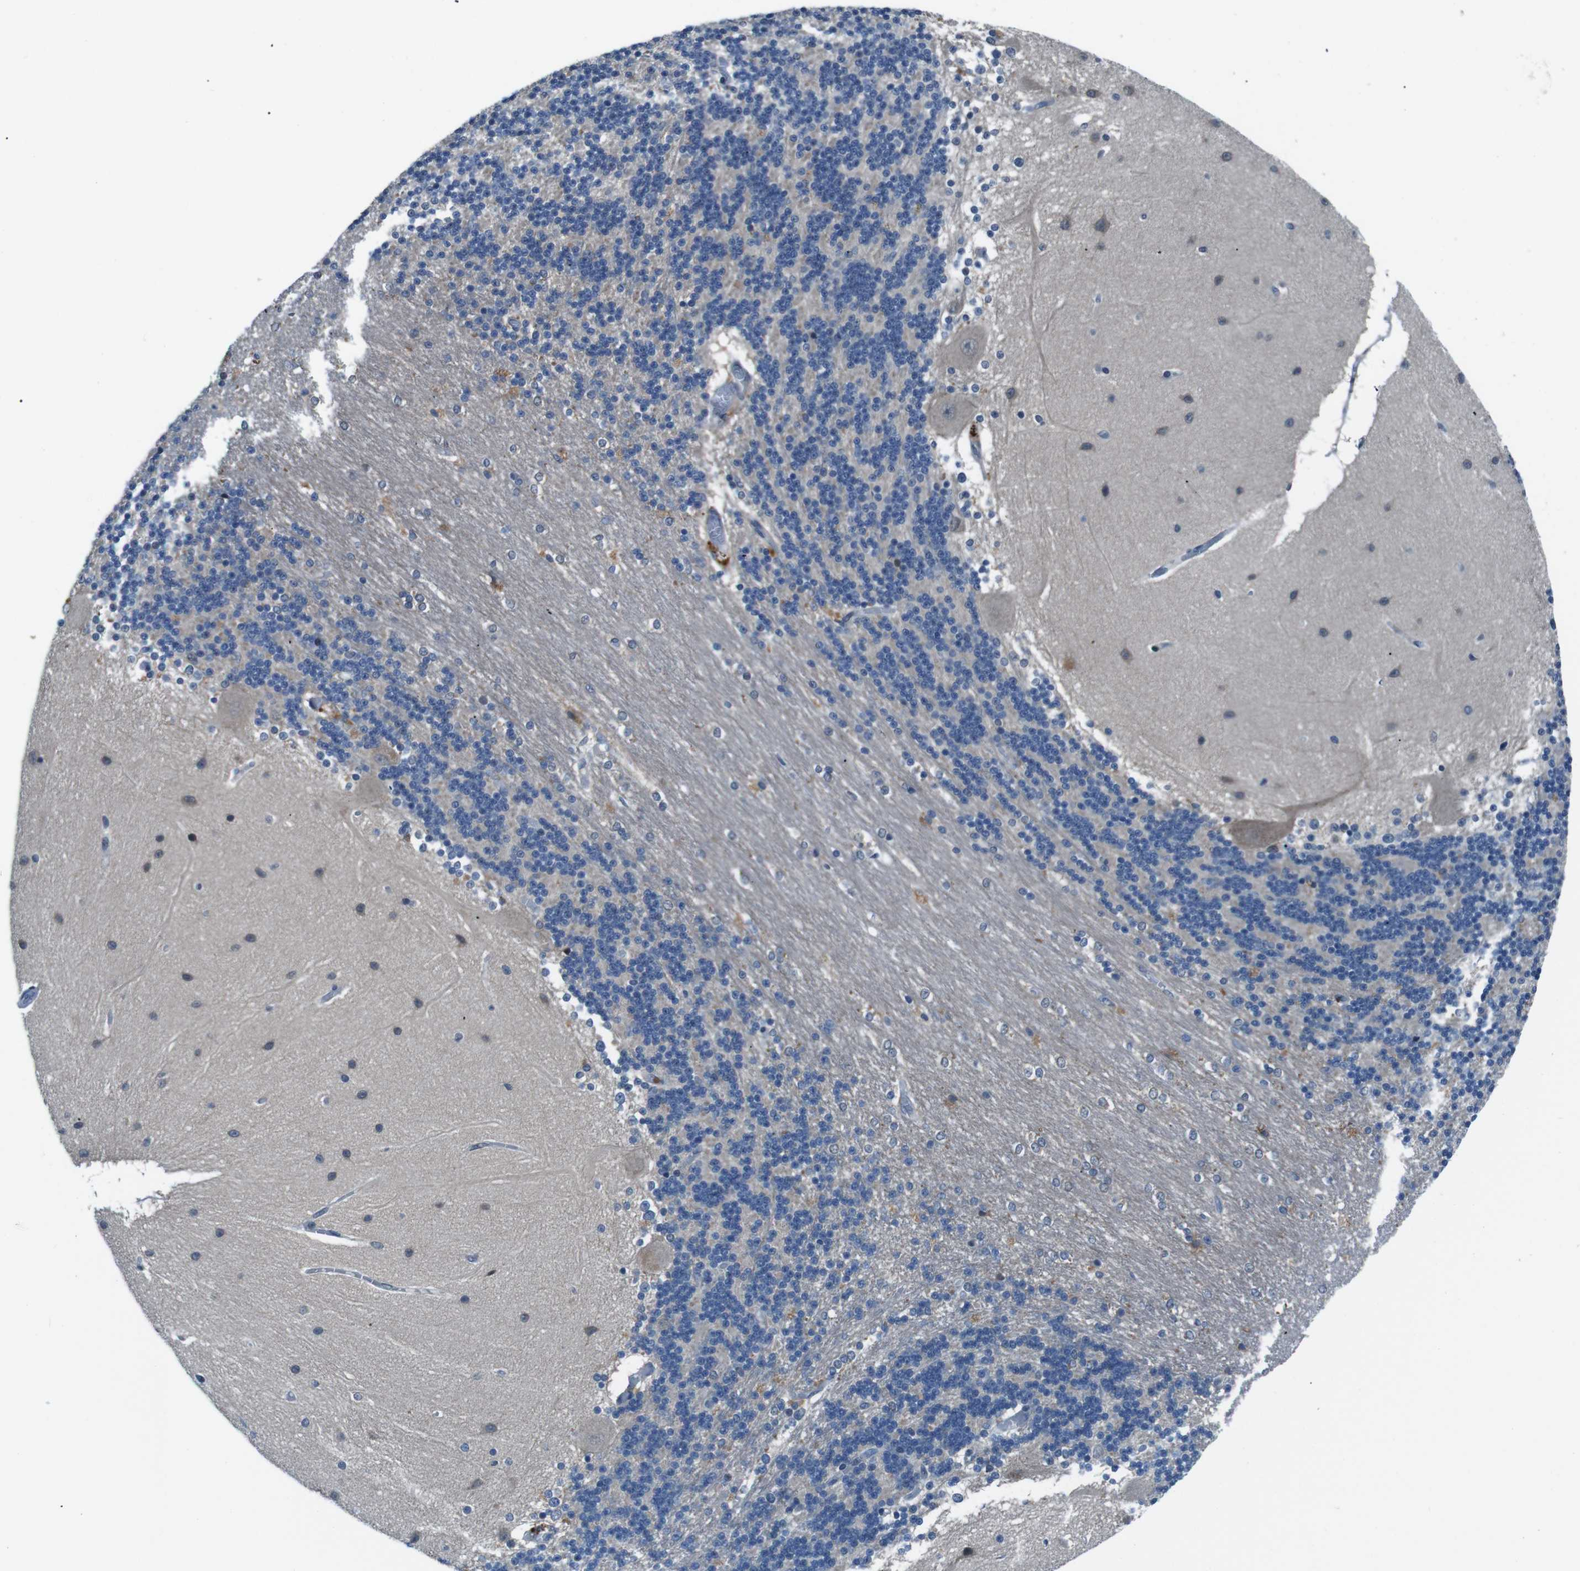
{"staining": {"intensity": "moderate", "quantity": "<25%", "location": "cytoplasmic/membranous"}, "tissue": "cerebellum", "cell_type": "Cells in granular layer", "image_type": "normal", "snomed": [{"axis": "morphology", "description": "Normal tissue, NOS"}, {"axis": "topography", "description": "Cerebellum"}], "caption": "Moderate cytoplasmic/membranous positivity for a protein is appreciated in about <25% of cells in granular layer of normal cerebellum using immunohistochemistry.", "gene": "LRP5", "patient": {"sex": "female", "age": 54}}